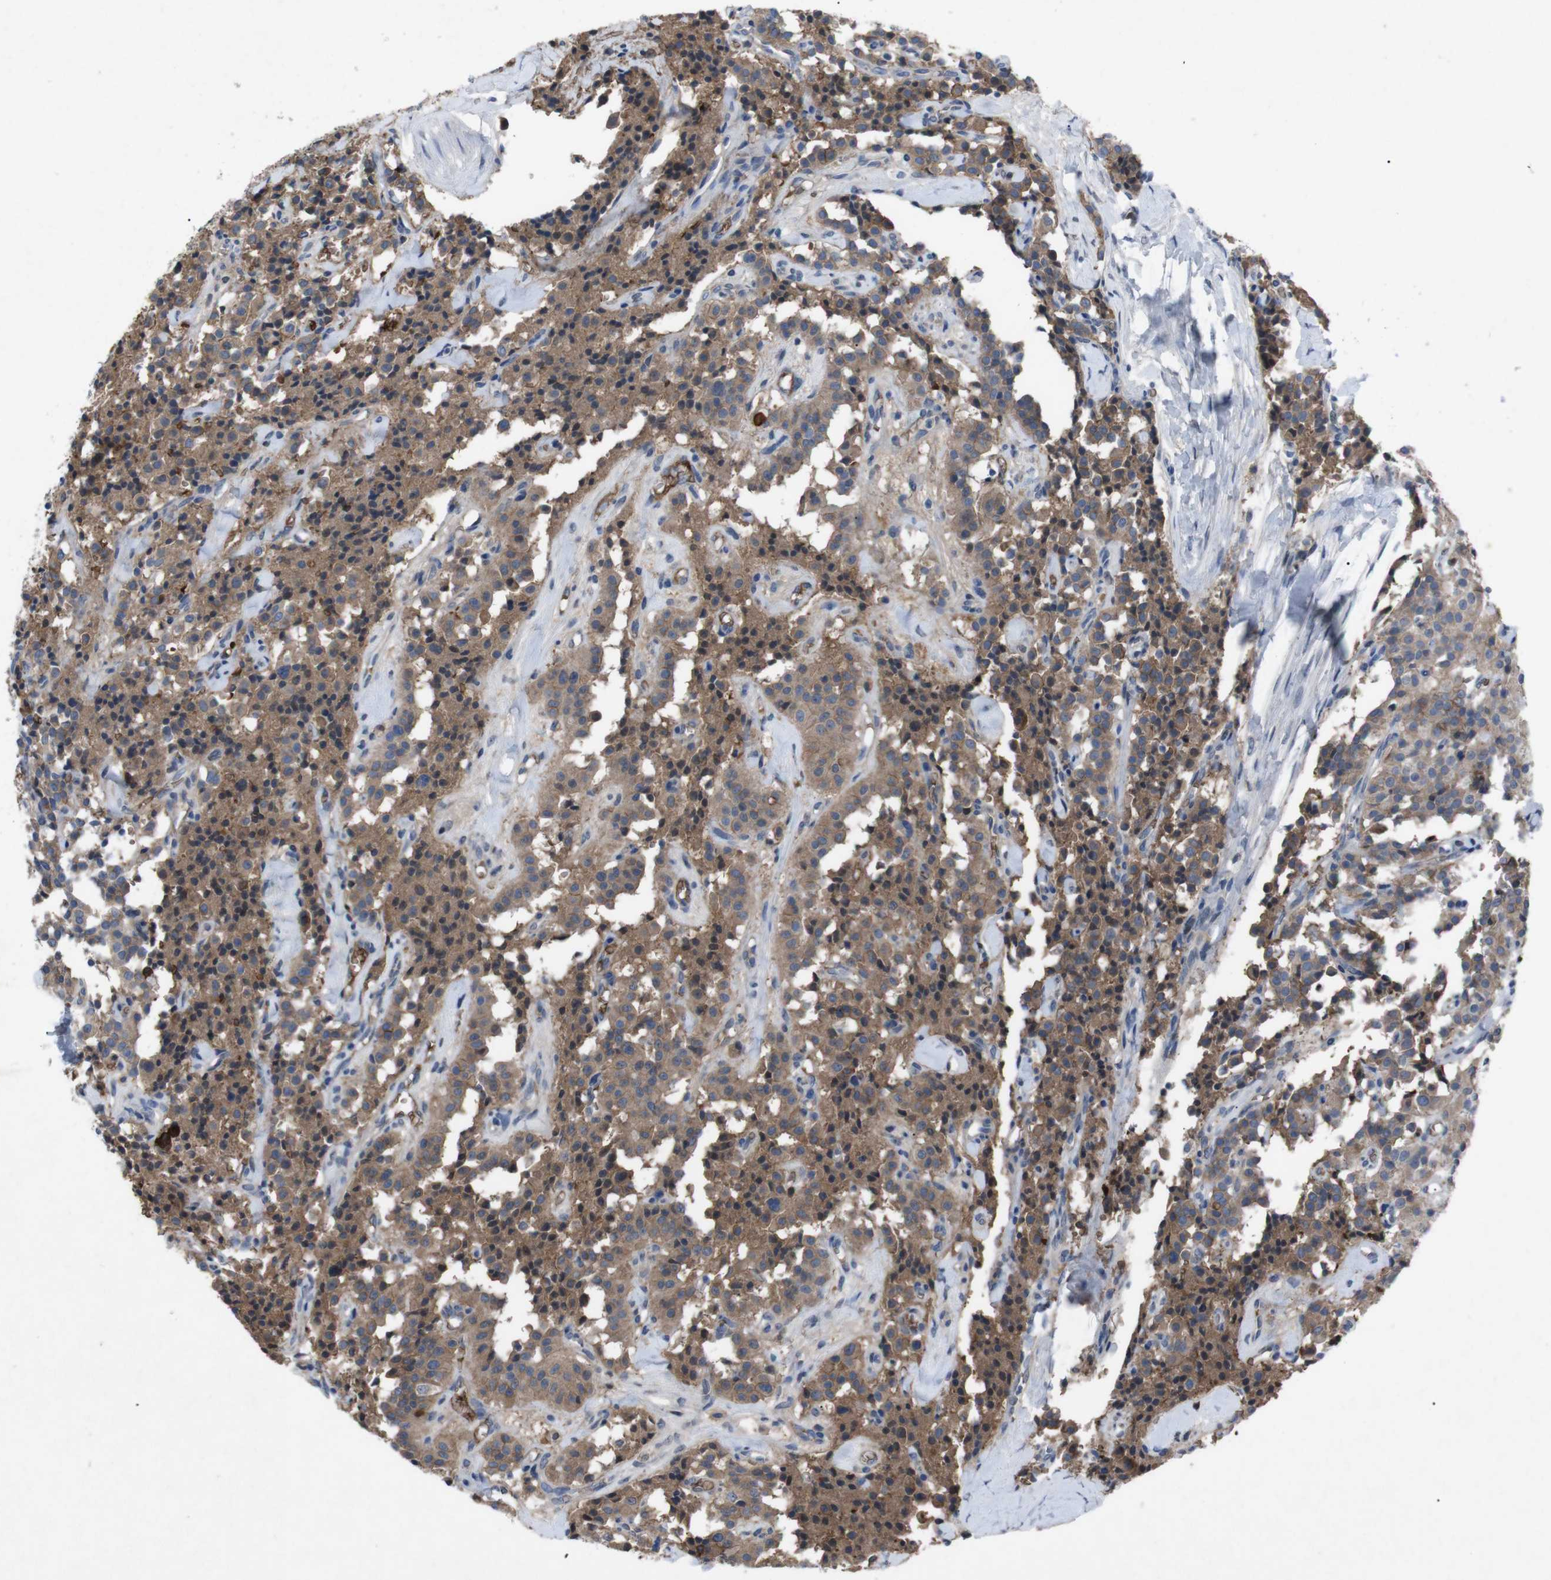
{"staining": {"intensity": "moderate", "quantity": ">75%", "location": "cytoplasmic/membranous"}, "tissue": "carcinoid", "cell_type": "Tumor cells", "image_type": "cancer", "snomed": [{"axis": "morphology", "description": "Carcinoid, malignant, NOS"}, {"axis": "topography", "description": "Lung"}], "caption": "This is an image of immunohistochemistry staining of carcinoid, which shows moderate staining in the cytoplasmic/membranous of tumor cells.", "gene": "SPTB", "patient": {"sex": "male", "age": 30}}